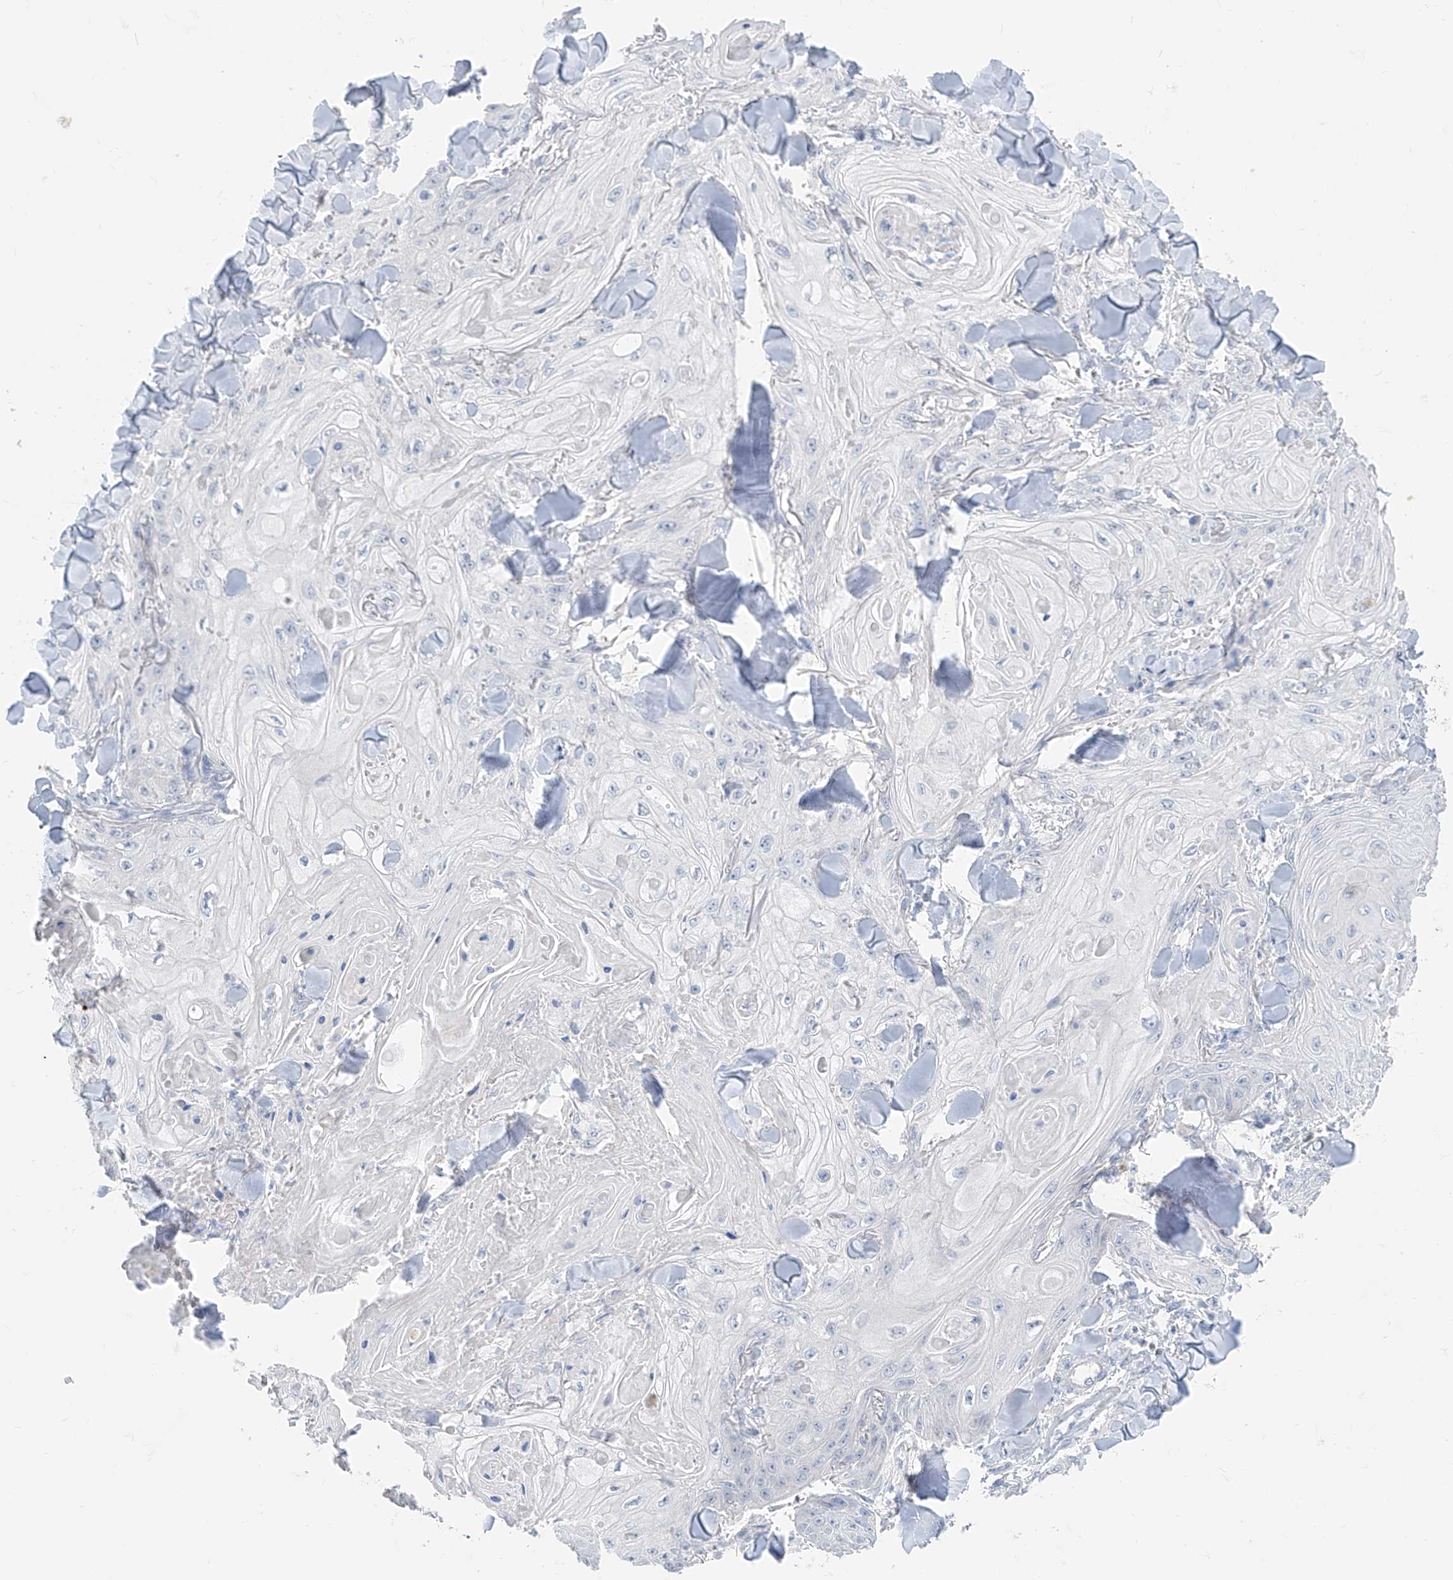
{"staining": {"intensity": "negative", "quantity": "none", "location": "none"}, "tissue": "skin cancer", "cell_type": "Tumor cells", "image_type": "cancer", "snomed": [{"axis": "morphology", "description": "Squamous cell carcinoma, NOS"}, {"axis": "topography", "description": "Skin"}], "caption": "Immunohistochemistry image of neoplastic tissue: human skin cancer (squamous cell carcinoma) stained with DAB reveals no significant protein expression in tumor cells. Brightfield microscopy of IHC stained with DAB (brown) and hematoxylin (blue), captured at high magnification.", "gene": "TBX21", "patient": {"sex": "male", "age": 74}}